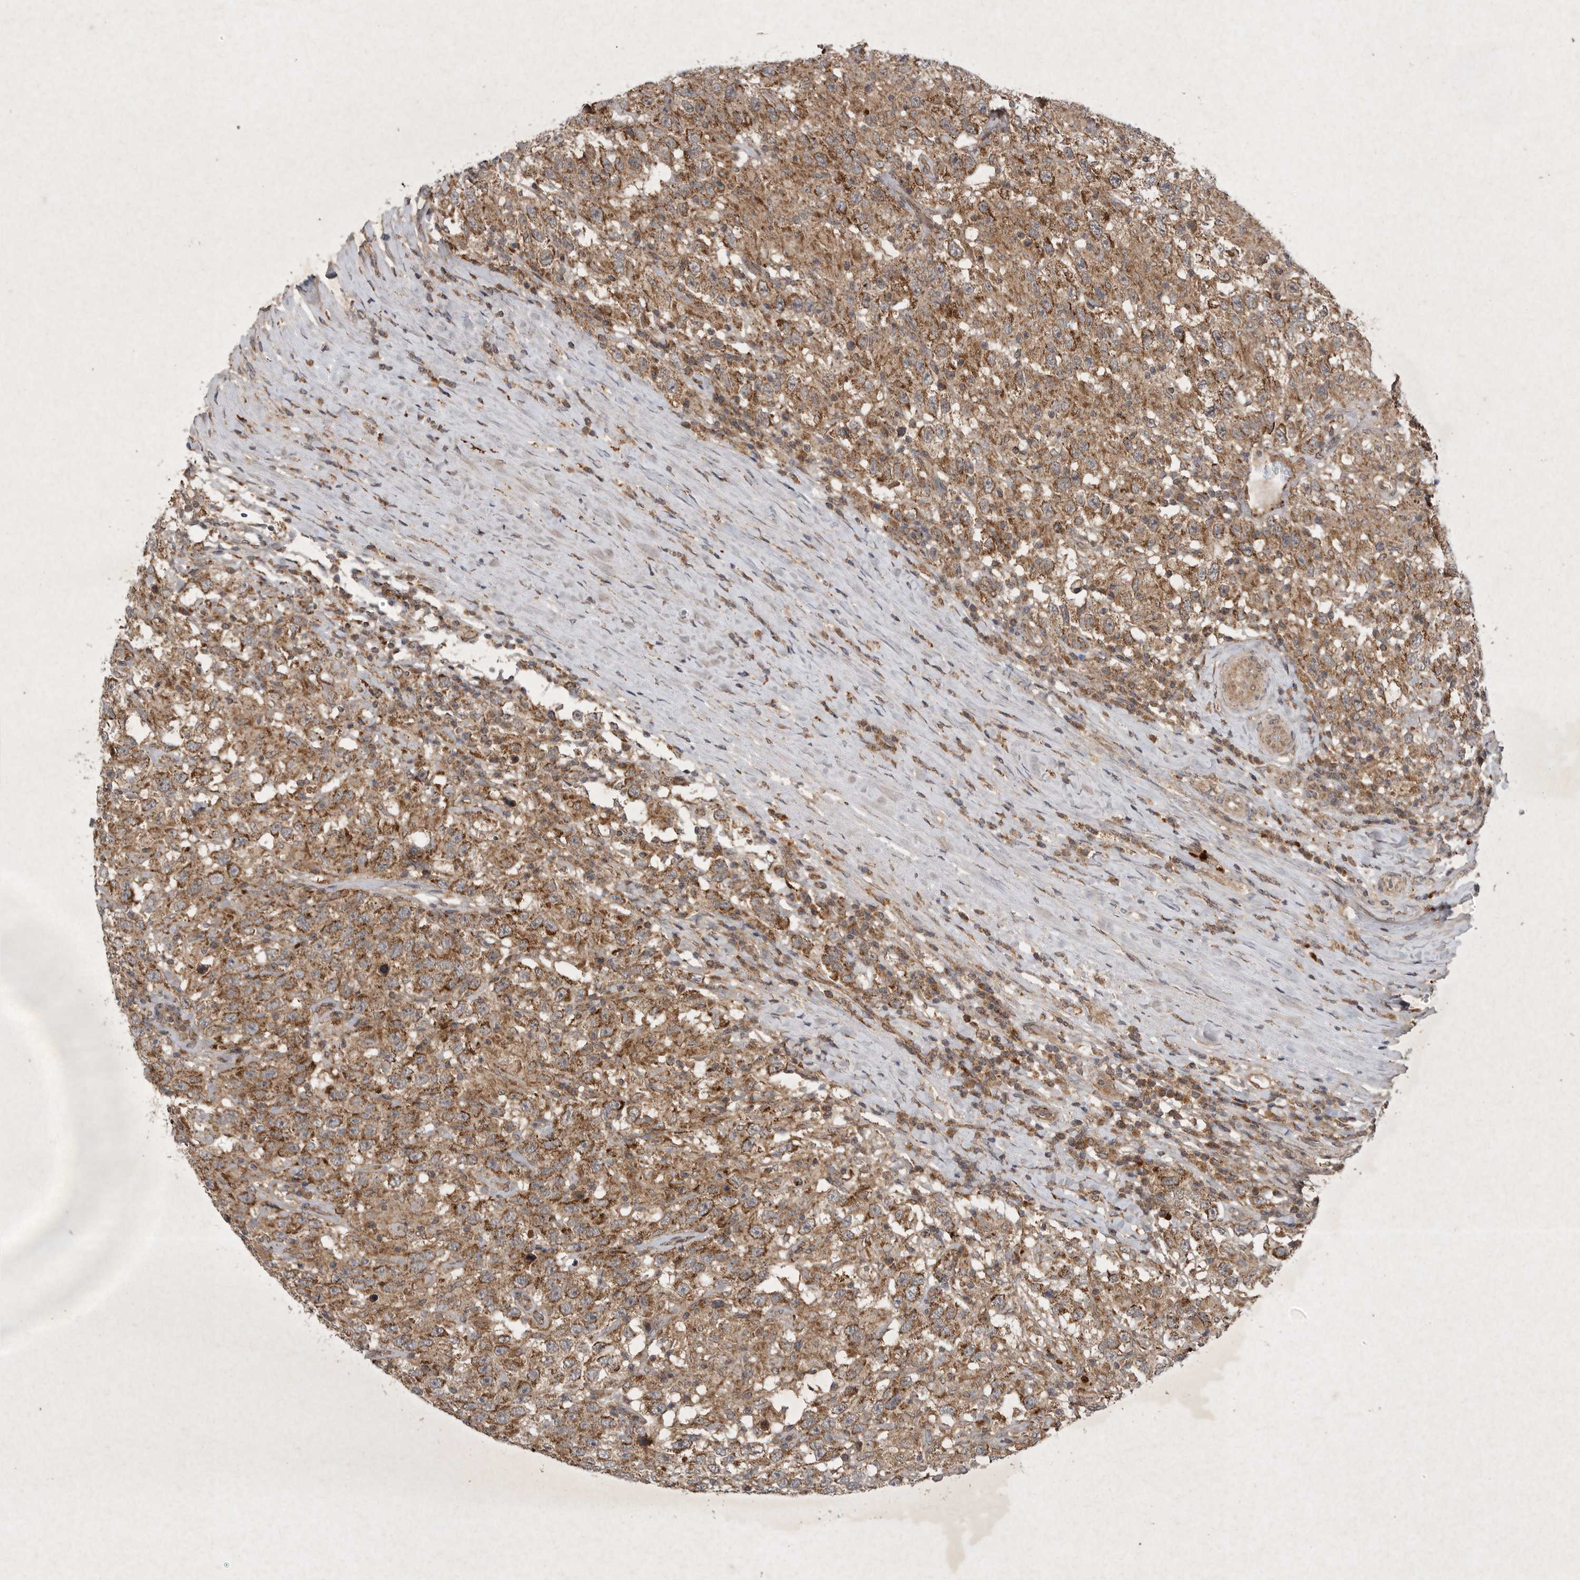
{"staining": {"intensity": "strong", "quantity": ">75%", "location": "cytoplasmic/membranous"}, "tissue": "testis cancer", "cell_type": "Tumor cells", "image_type": "cancer", "snomed": [{"axis": "morphology", "description": "Seminoma, NOS"}, {"axis": "topography", "description": "Testis"}], "caption": "Tumor cells show high levels of strong cytoplasmic/membranous staining in approximately >75% of cells in seminoma (testis). (DAB IHC, brown staining for protein, blue staining for nuclei).", "gene": "DDR1", "patient": {"sex": "male", "age": 41}}